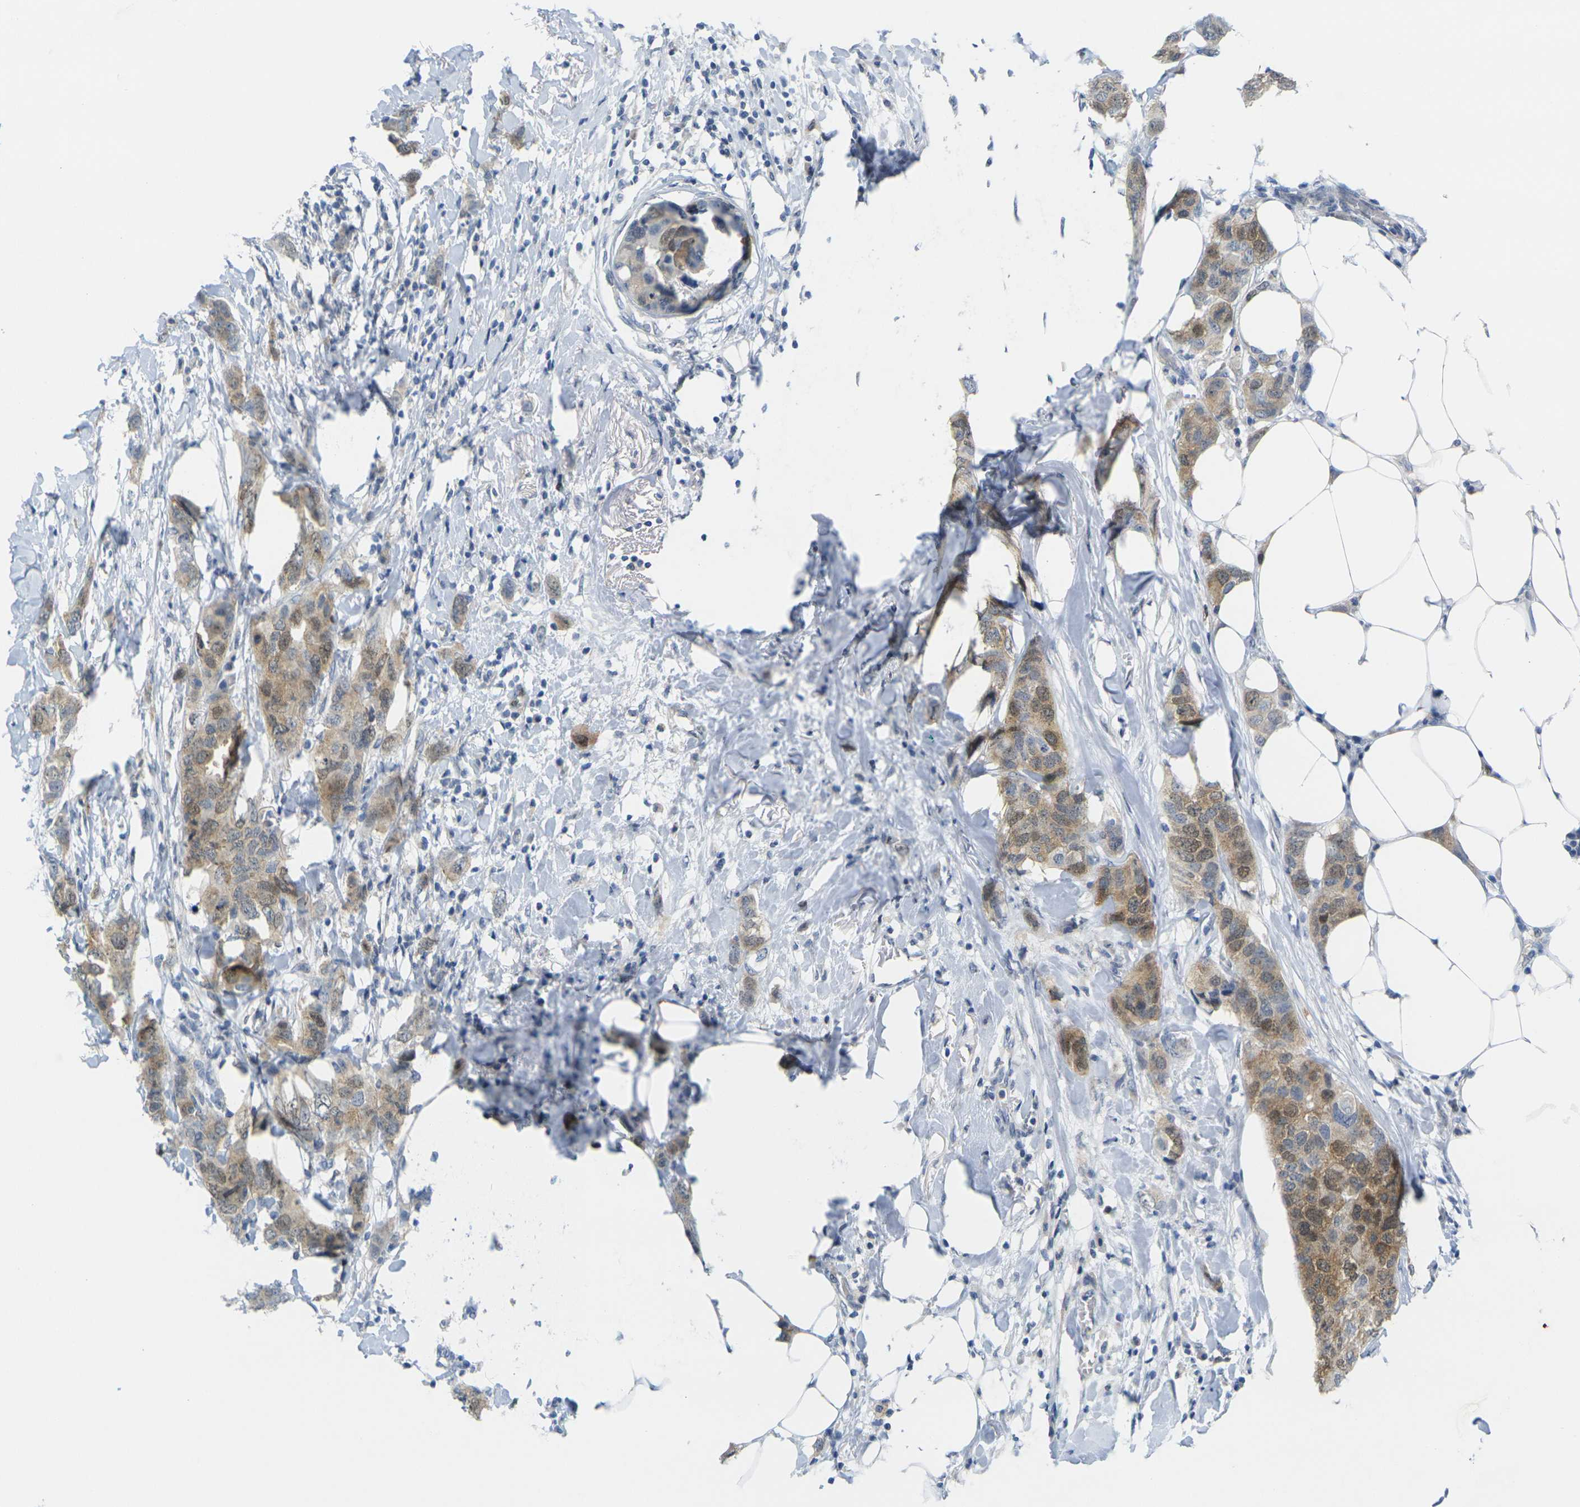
{"staining": {"intensity": "moderate", "quantity": "25%-75%", "location": "cytoplasmic/membranous,nuclear"}, "tissue": "breast cancer", "cell_type": "Tumor cells", "image_type": "cancer", "snomed": [{"axis": "morphology", "description": "Duct carcinoma"}, {"axis": "topography", "description": "Breast"}], "caption": "Human infiltrating ductal carcinoma (breast) stained with a brown dye displays moderate cytoplasmic/membranous and nuclear positive positivity in approximately 25%-75% of tumor cells.", "gene": "CDK2", "patient": {"sex": "female", "age": 50}}